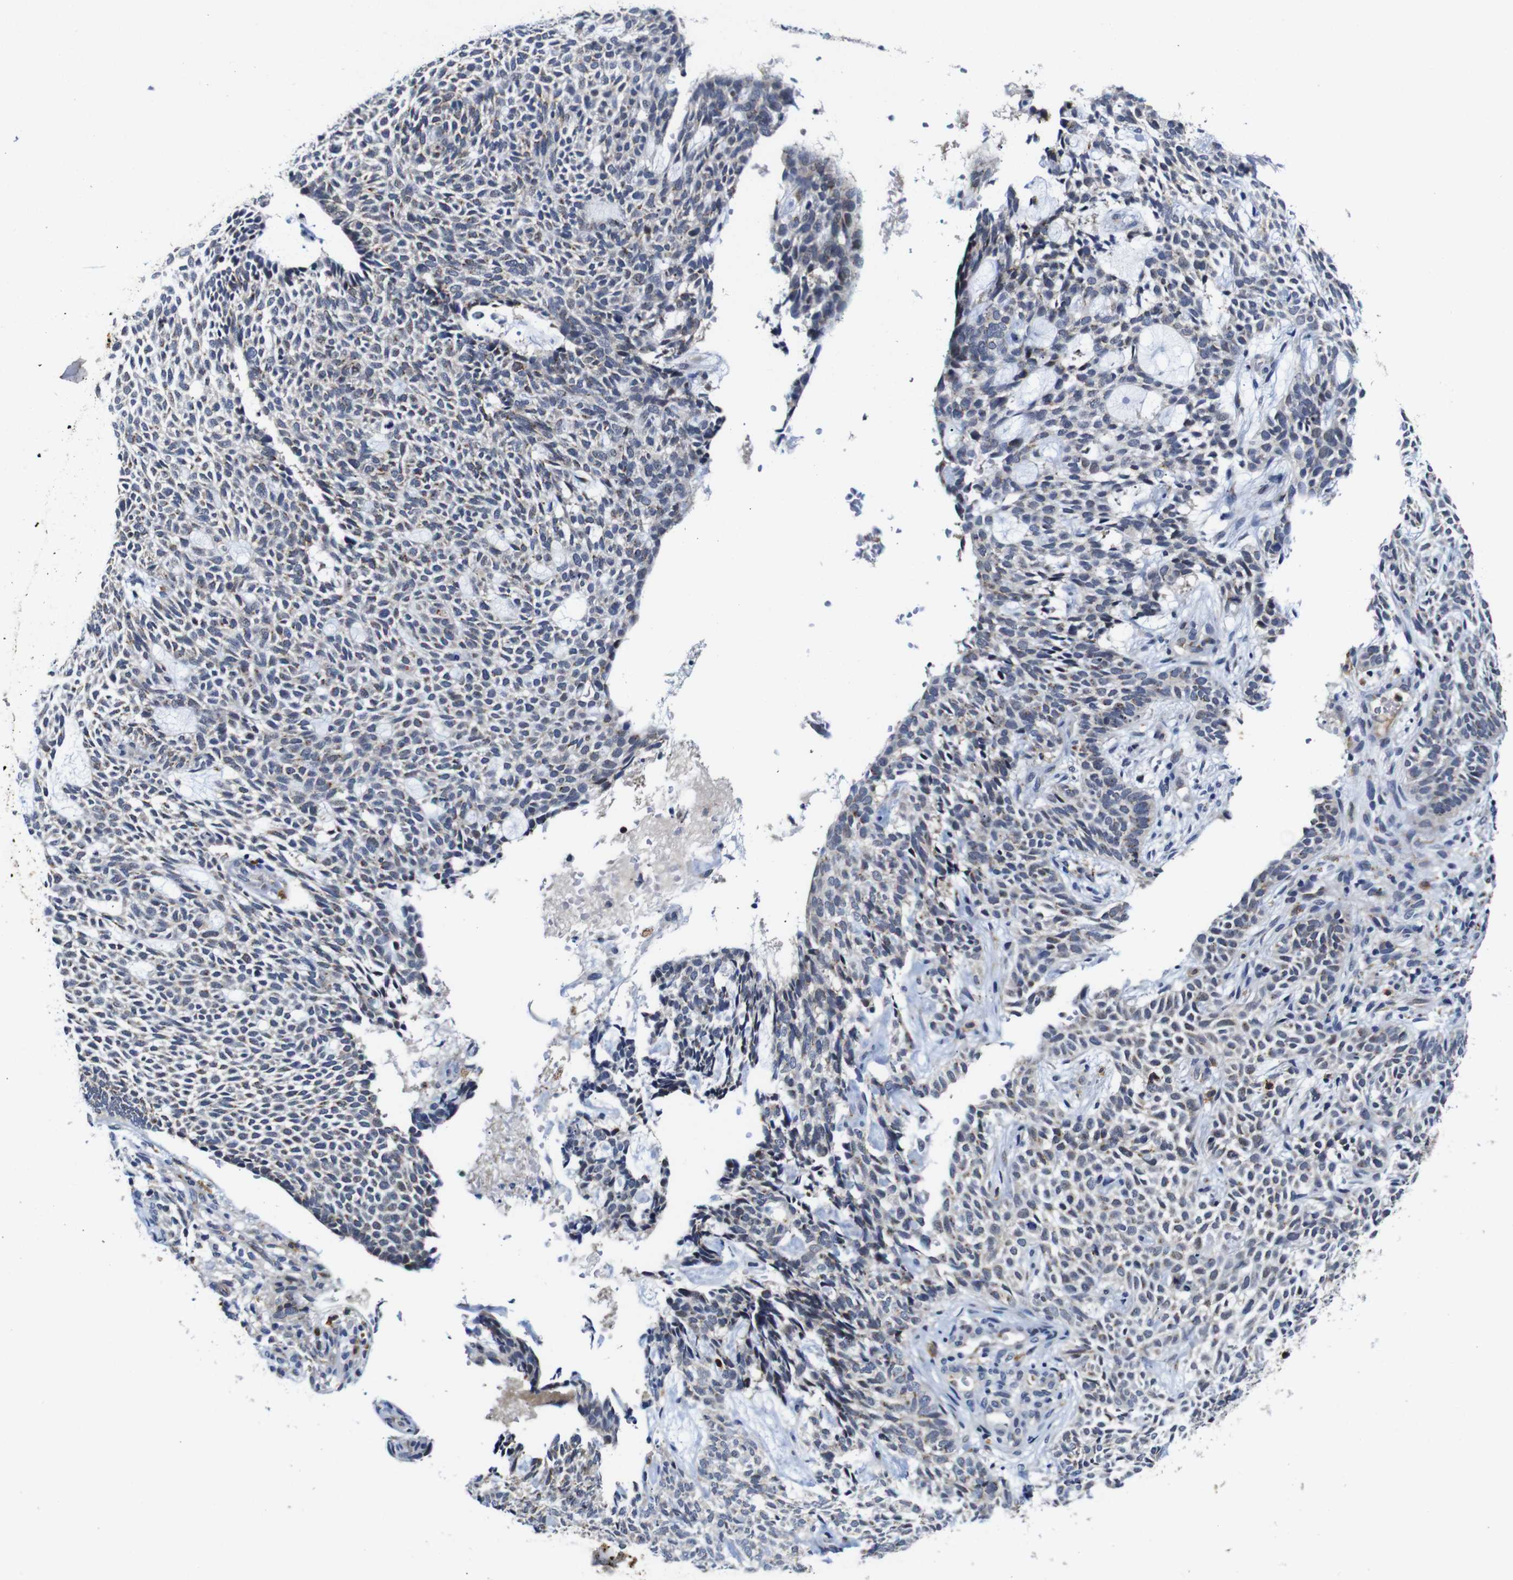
{"staining": {"intensity": "negative", "quantity": "none", "location": "none"}, "tissue": "skin cancer", "cell_type": "Tumor cells", "image_type": "cancer", "snomed": [{"axis": "morphology", "description": "Basal cell carcinoma"}, {"axis": "topography", "description": "Skin"}], "caption": "Tumor cells are negative for brown protein staining in skin cancer (basal cell carcinoma). (IHC, brightfield microscopy, high magnification).", "gene": "FURIN", "patient": {"sex": "male", "age": 87}}